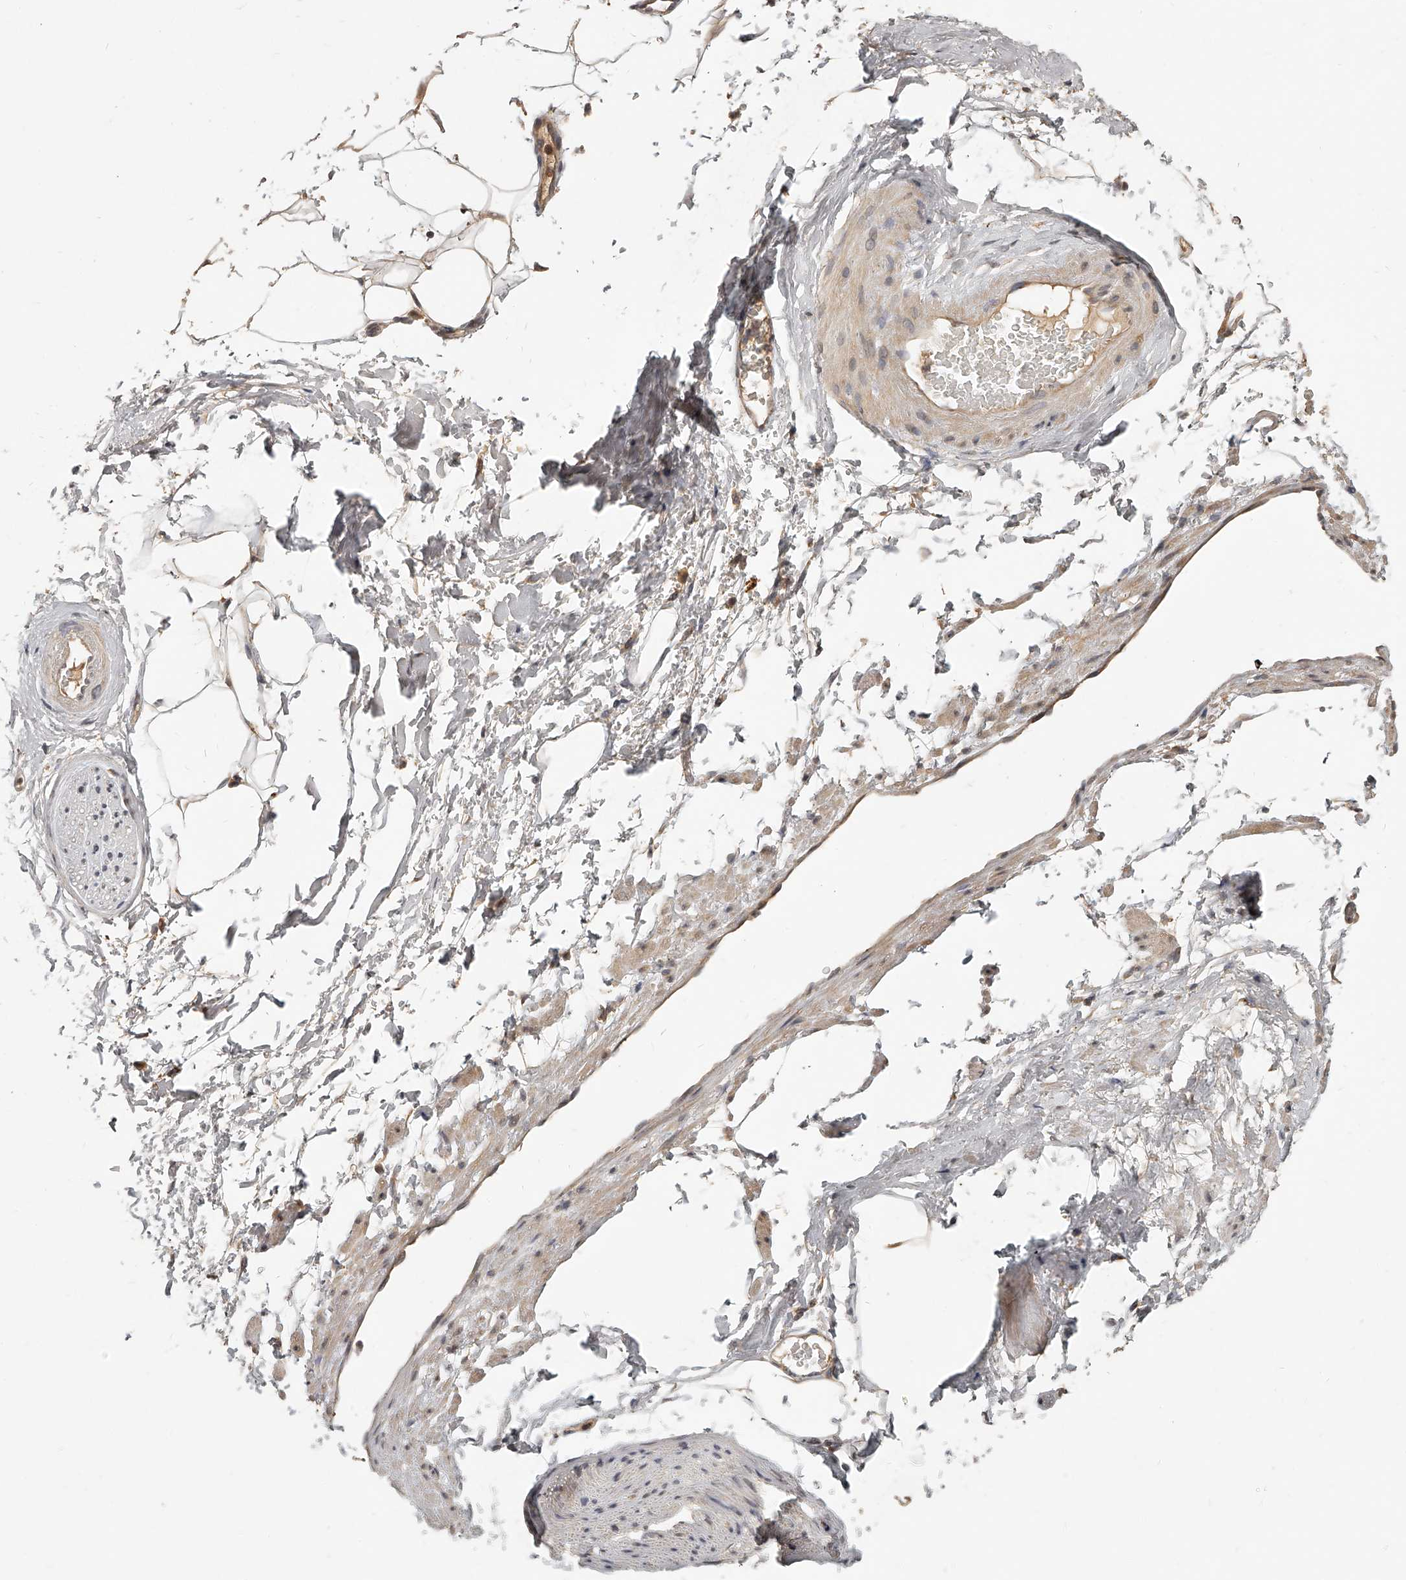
{"staining": {"intensity": "moderate", "quantity": ">75%", "location": "cytoplasmic/membranous"}, "tissue": "adipose tissue", "cell_type": "Adipocytes", "image_type": "normal", "snomed": [{"axis": "morphology", "description": "Normal tissue, NOS"}, {"axis": "morphology", "description": "Adenocarcinoma, Low grade"}, {"axis": "topography", "description": "Prostate"}, {"axis": "topography", "description": "Peripheral nerve tissue"}], "caption": "Protein staining displays moderate cytoplasmic/membranous expression in about >75% of adipocytes in benign adipose tissue. Nuclei are stained in blue.", "gene": "SLC37A1", "patient": {"sex": "male", "age": 63}}